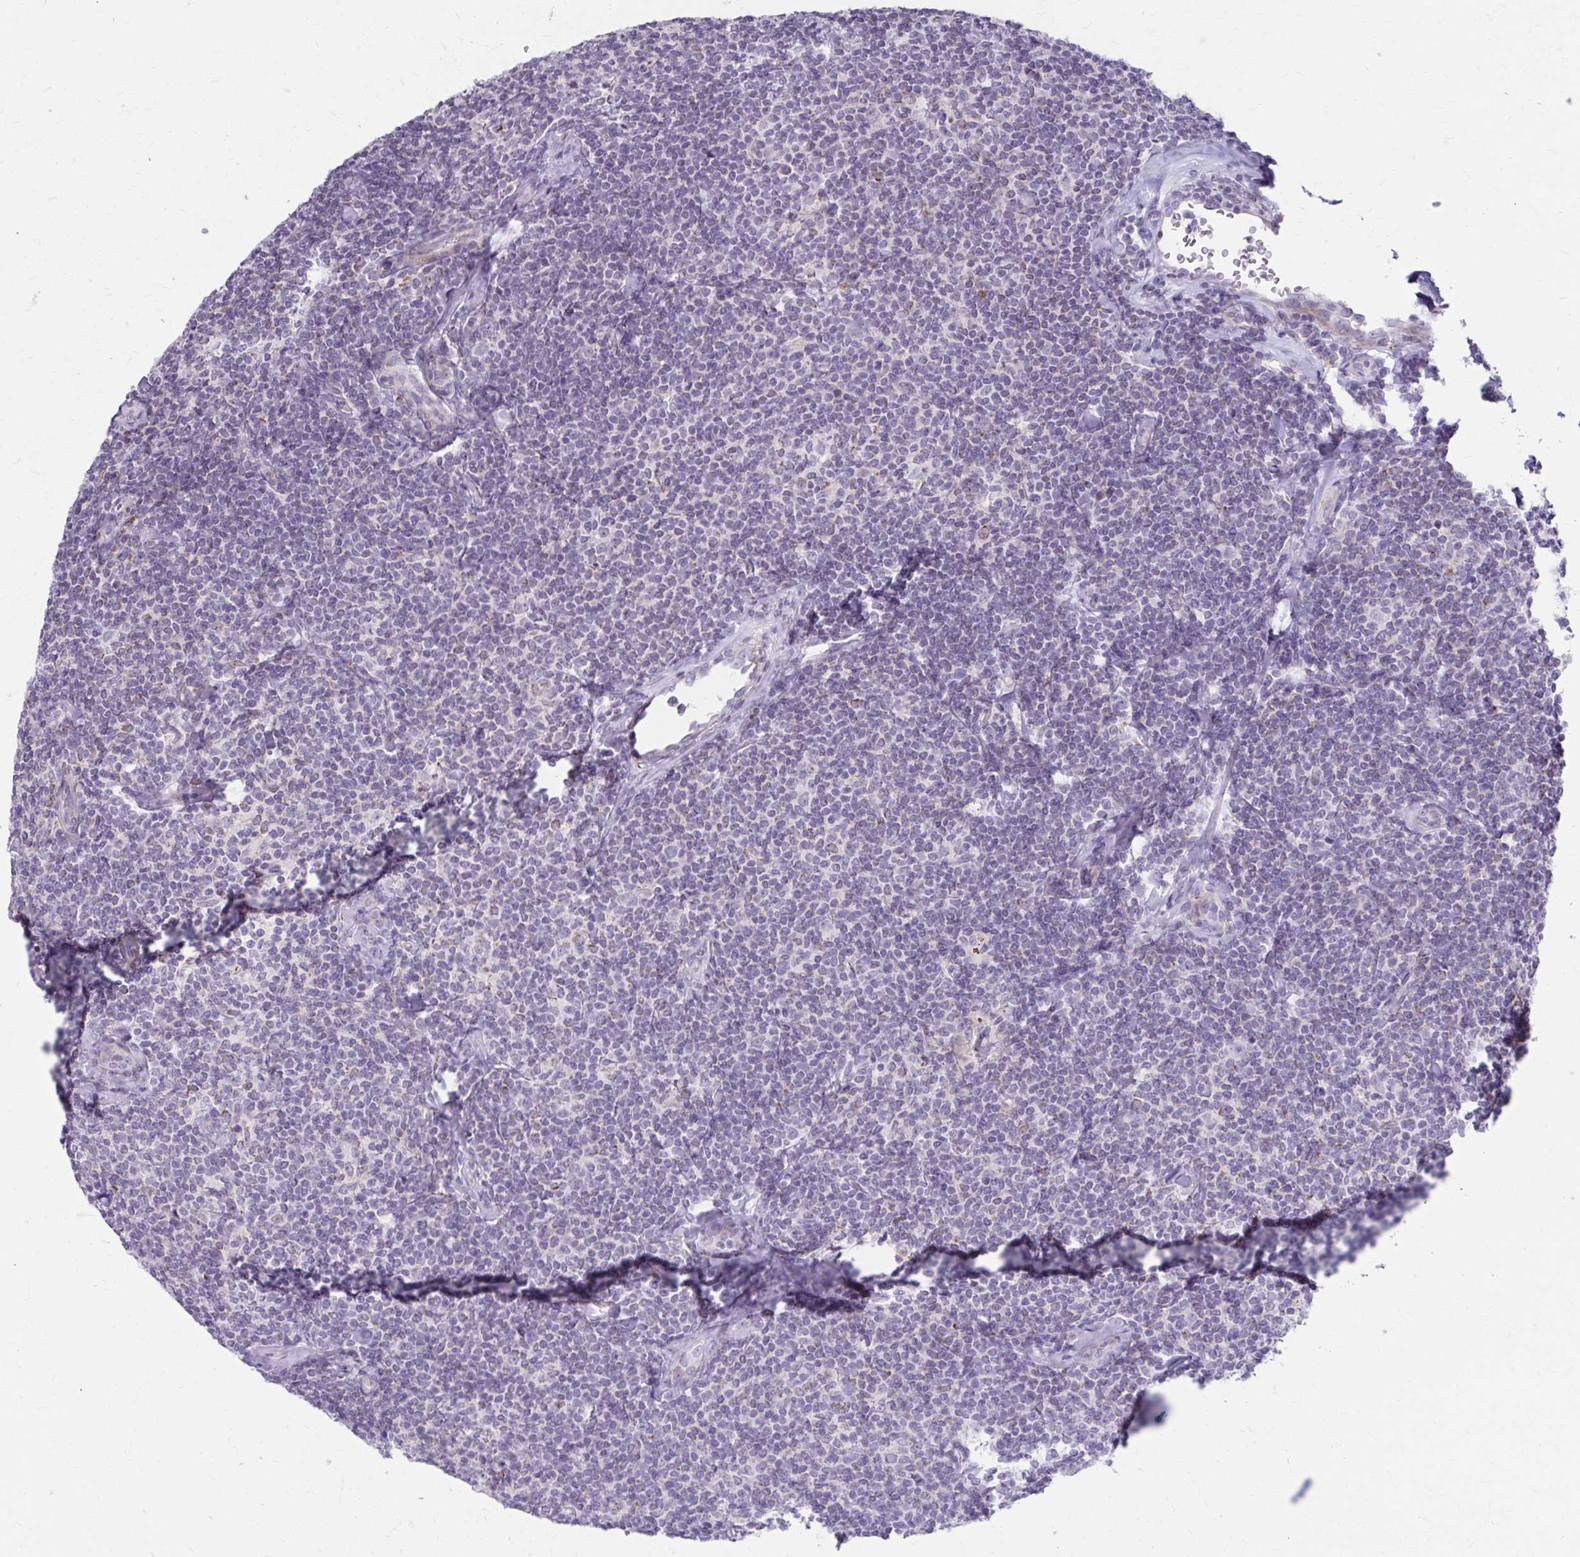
{"staining": {"intensity": "negative", "quantity": "none", "location": "none"}, "tissue": "lymphoma", "cell_type": "Tumor cells", "image_type": "cancer", "snomed": [{"axis": "morphology", "description": "Malignant lymphoma, non-Hodgkin's type, Low grade"}, {"axis": "topography", "description": "Lymph node"}], "caption": "Tumor cells are negative for protein expression in human lymphoma. The staining is performed using DAB (3,3'-diaminobenzidine) brown chromogen with nuclei counter-stained in using hematoxylin.", "gene": "MSMO1", "patient": {"sex": "female", "age": 56}}